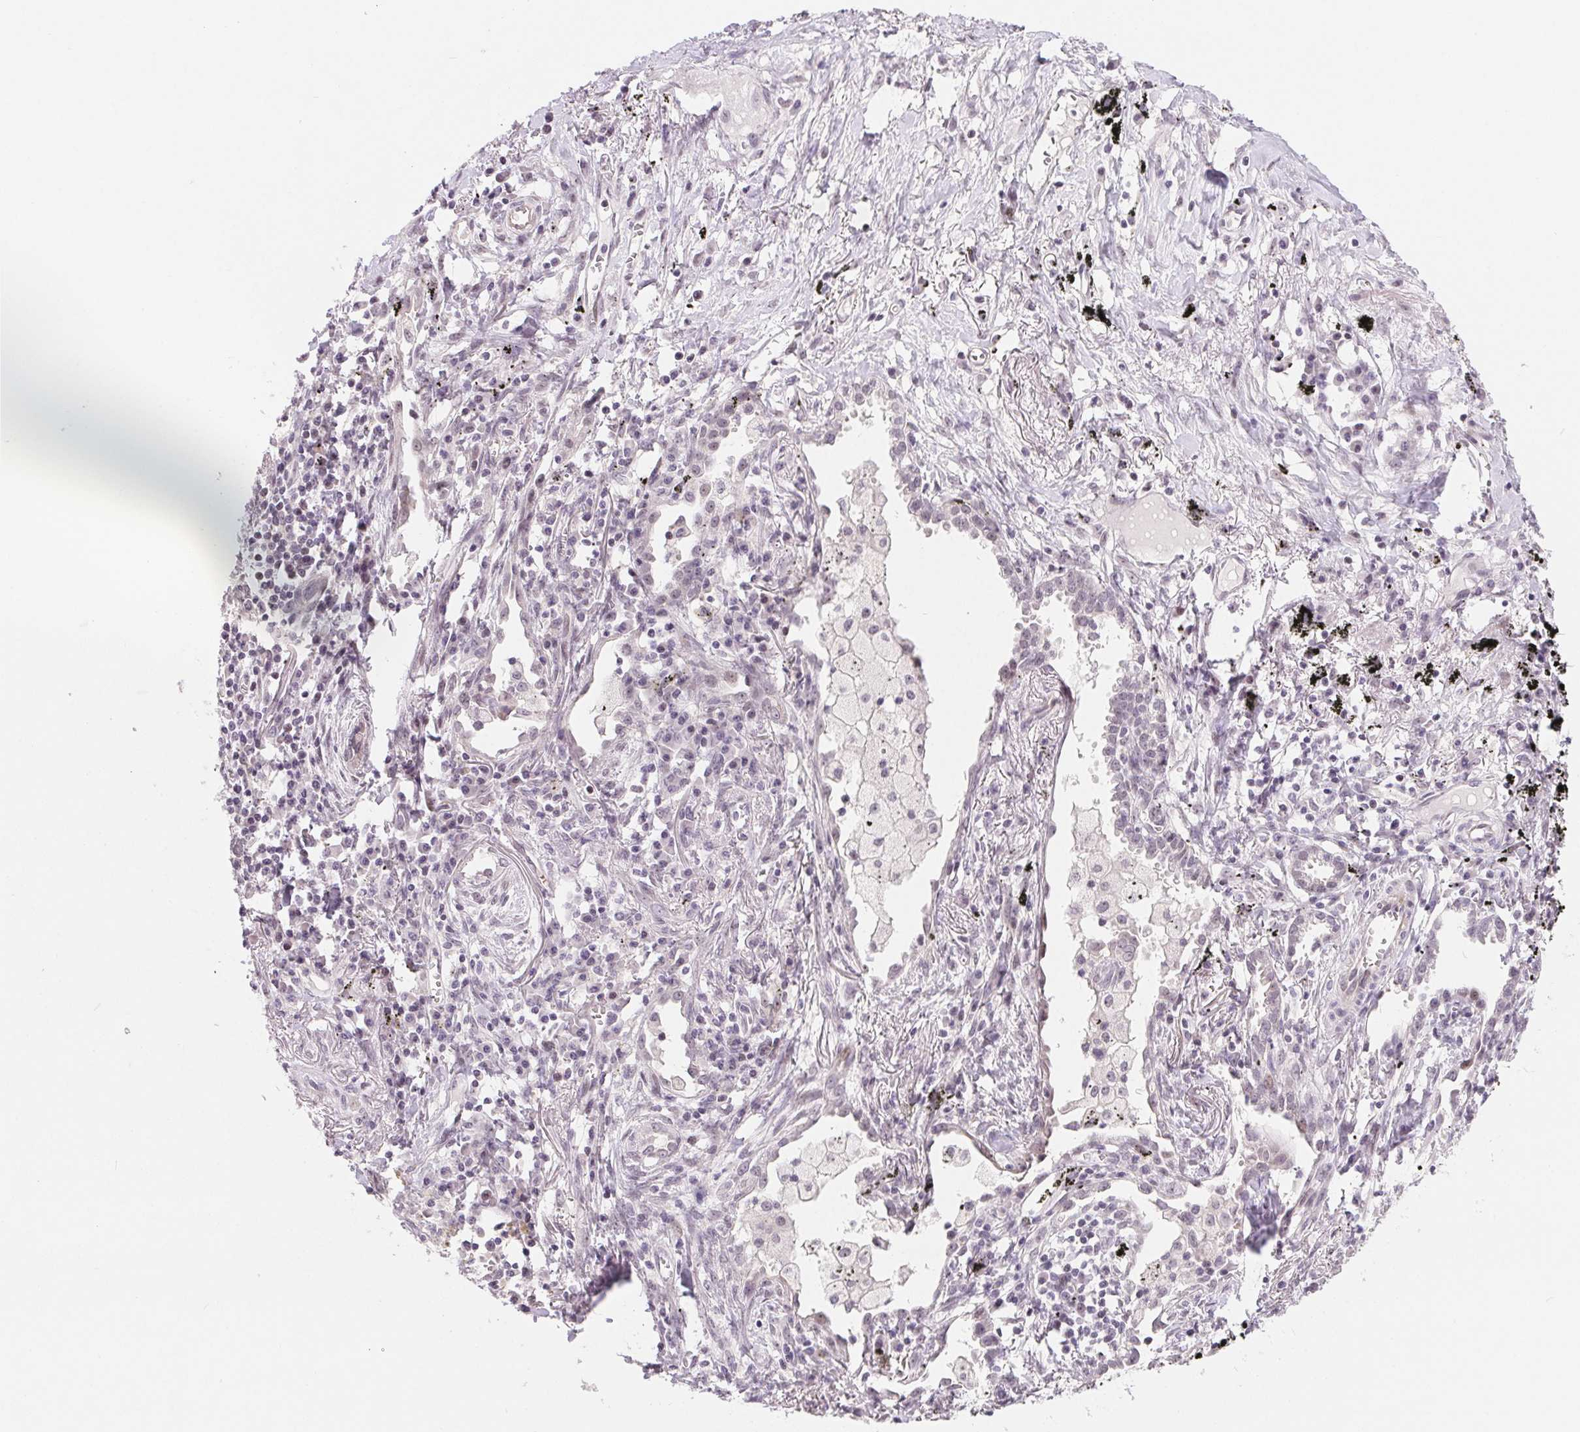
{"staining": {"intensity": "negative", "quantity": "none", "location": "none"}, "tissue": "lung cancer", "cell_type": "Tumor cells", "image_type": "cancer", "snomed": [{"axis": "morphology", "description": "Squamous cell carcinoma, NOS"}, {"axis": "topography", "description": "Lung"}], "caption": "Immunohistochemistry of lung cancer displays no positivity in tumor cells.", "gene": "LCA5L", "patient": {"sex": "male", "age": 74}}